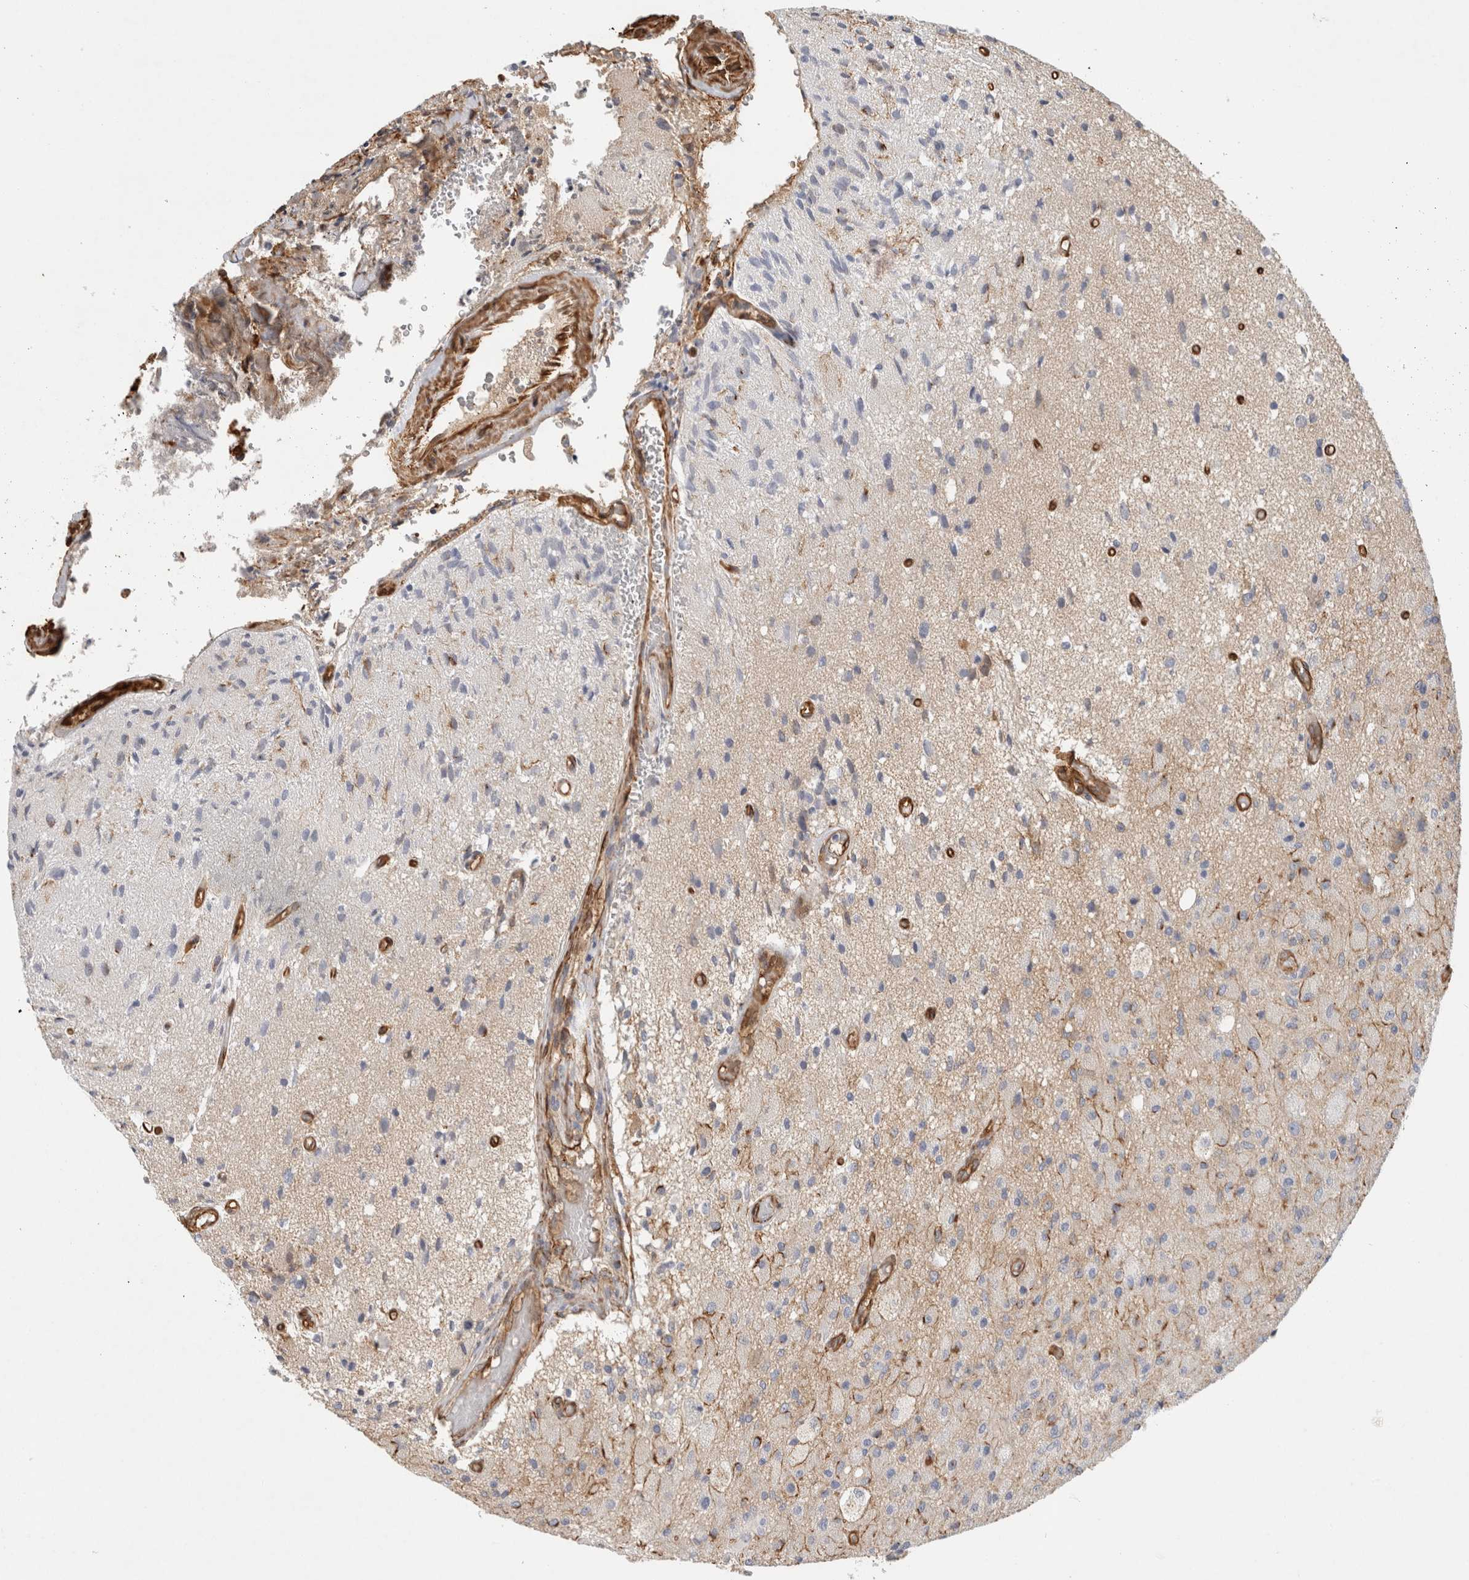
{"staining": {"intensity": "negative", "quantity": "none", "location": "none"}, "tissue": "glioma", "cell_type": "Tumor cells", "image_type": "cancer", "snomed": [{"axis": "morphology", "description": "Normal tissue, NOS"}, {"axis": "morphology", "description": "Glioma, malignant, High grade"}, {"axis": "topography", "description": "Cerebral cortex"}], "caption": "Tumor cells are negative for brown protein staining in malignant glioma (high-grade).", "gene": "JMJD4", "patient": {"sex": "male", "age": 77}}